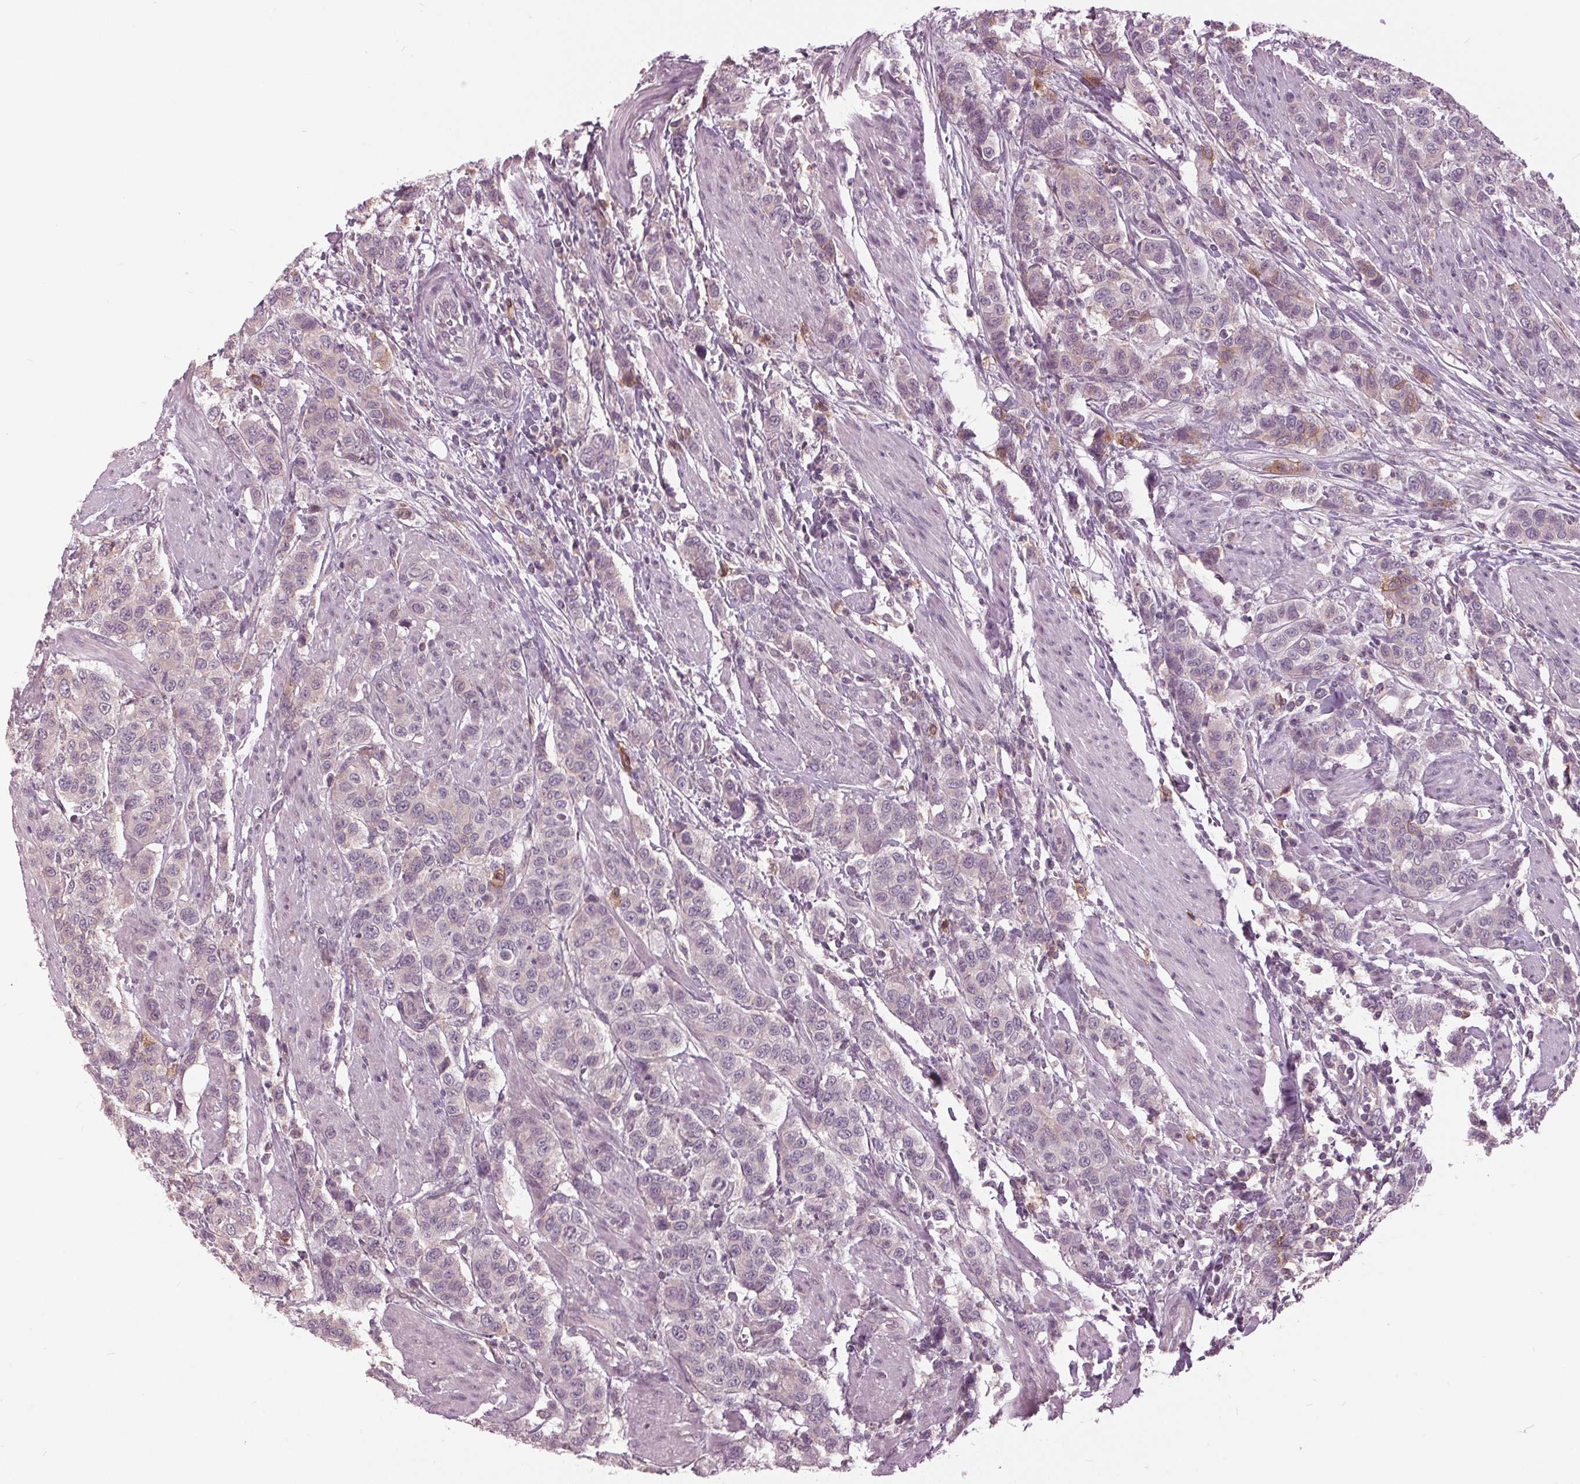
{"staining": {"intensity": "moderate", "quantity": "<25%", "location": "cytoplasmic/membranous"}, "tissue": "urothelial cancer", "cell_type": "Tumor cells", "image_type": "cancer", "snomed": [{"axis": "morphology", "description": "Urothelial carcinoma, High grade"}, {"axis": "topography", "description": "Urinary bladder"}], "caption": "Immunohistochemistry image of neoplastic tissue: high-grade urothelial carcinoma stained using immunohistochemistry exhibits low levels of moderate protein expression localized specifically in the cytoplasmic/membranous of tumor cells, appearing as a cytoplasmic/membranous brown color.", "gene": "SIGLEC6", "patient": {"sex": "female", "age": 58}}